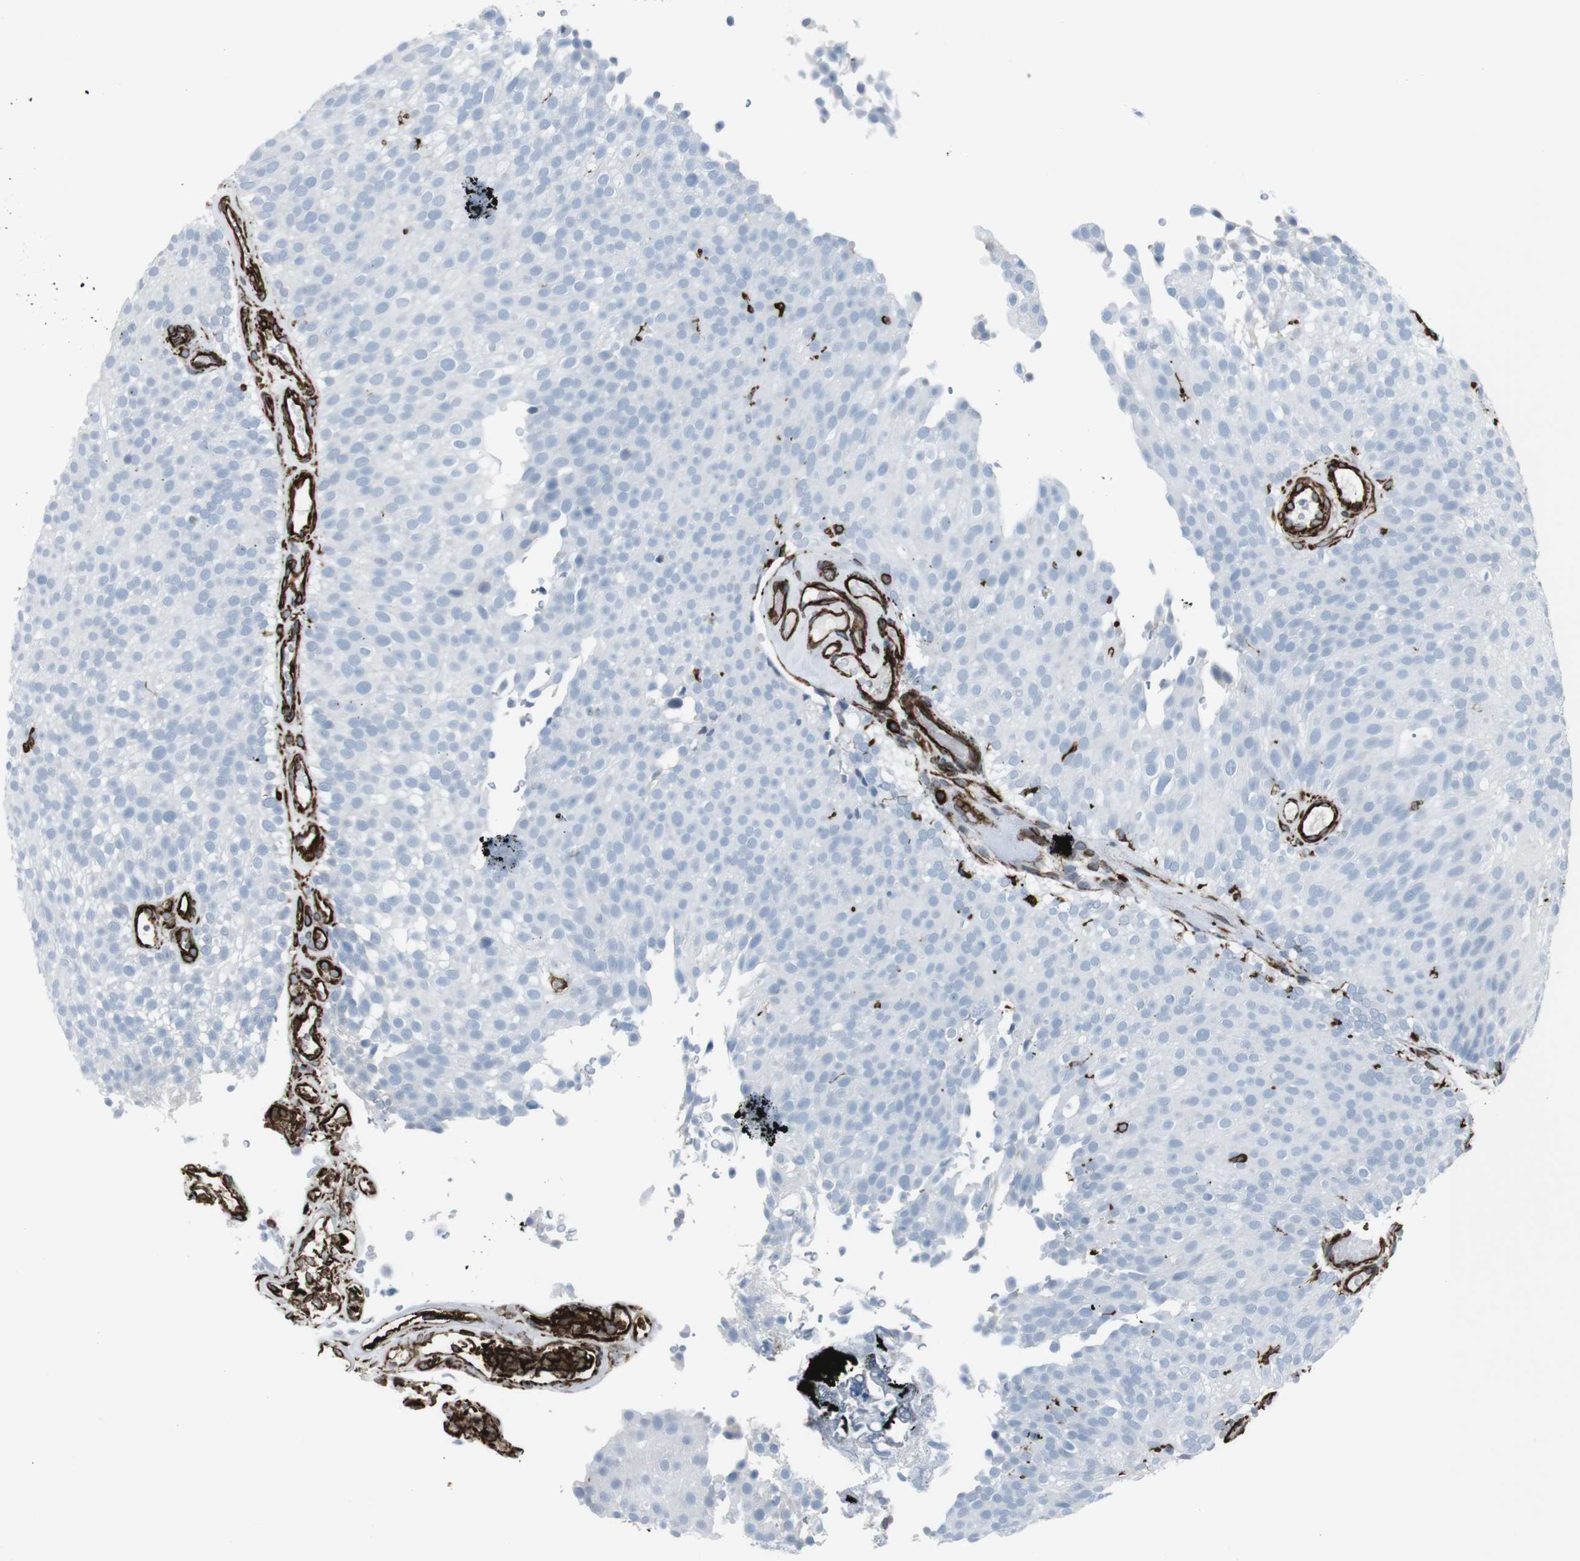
{"staining": {"intensity": "negative", "quantity": "none", "location": "none"}, "tissue": "urothelial cancer", "cell_type": "Tumor cells", "image_type": "cancer", "snomed": [{"axis": "morphology", "description": "Urothelial carcinoma, Low grade"}, {"axis": "topography", "description": "Urinary bladder"}], "caption": "This is a histopathology image of immunohistochemistry (IHC) staining of urothelial cancer, which shows no expression in tumor cells. (Brightfield microscopy of DAB immunohistochemistry (IHC) at high magnification).", "gene": "ZDHHC6", "patient": {"sex": "male", "age": 78}}